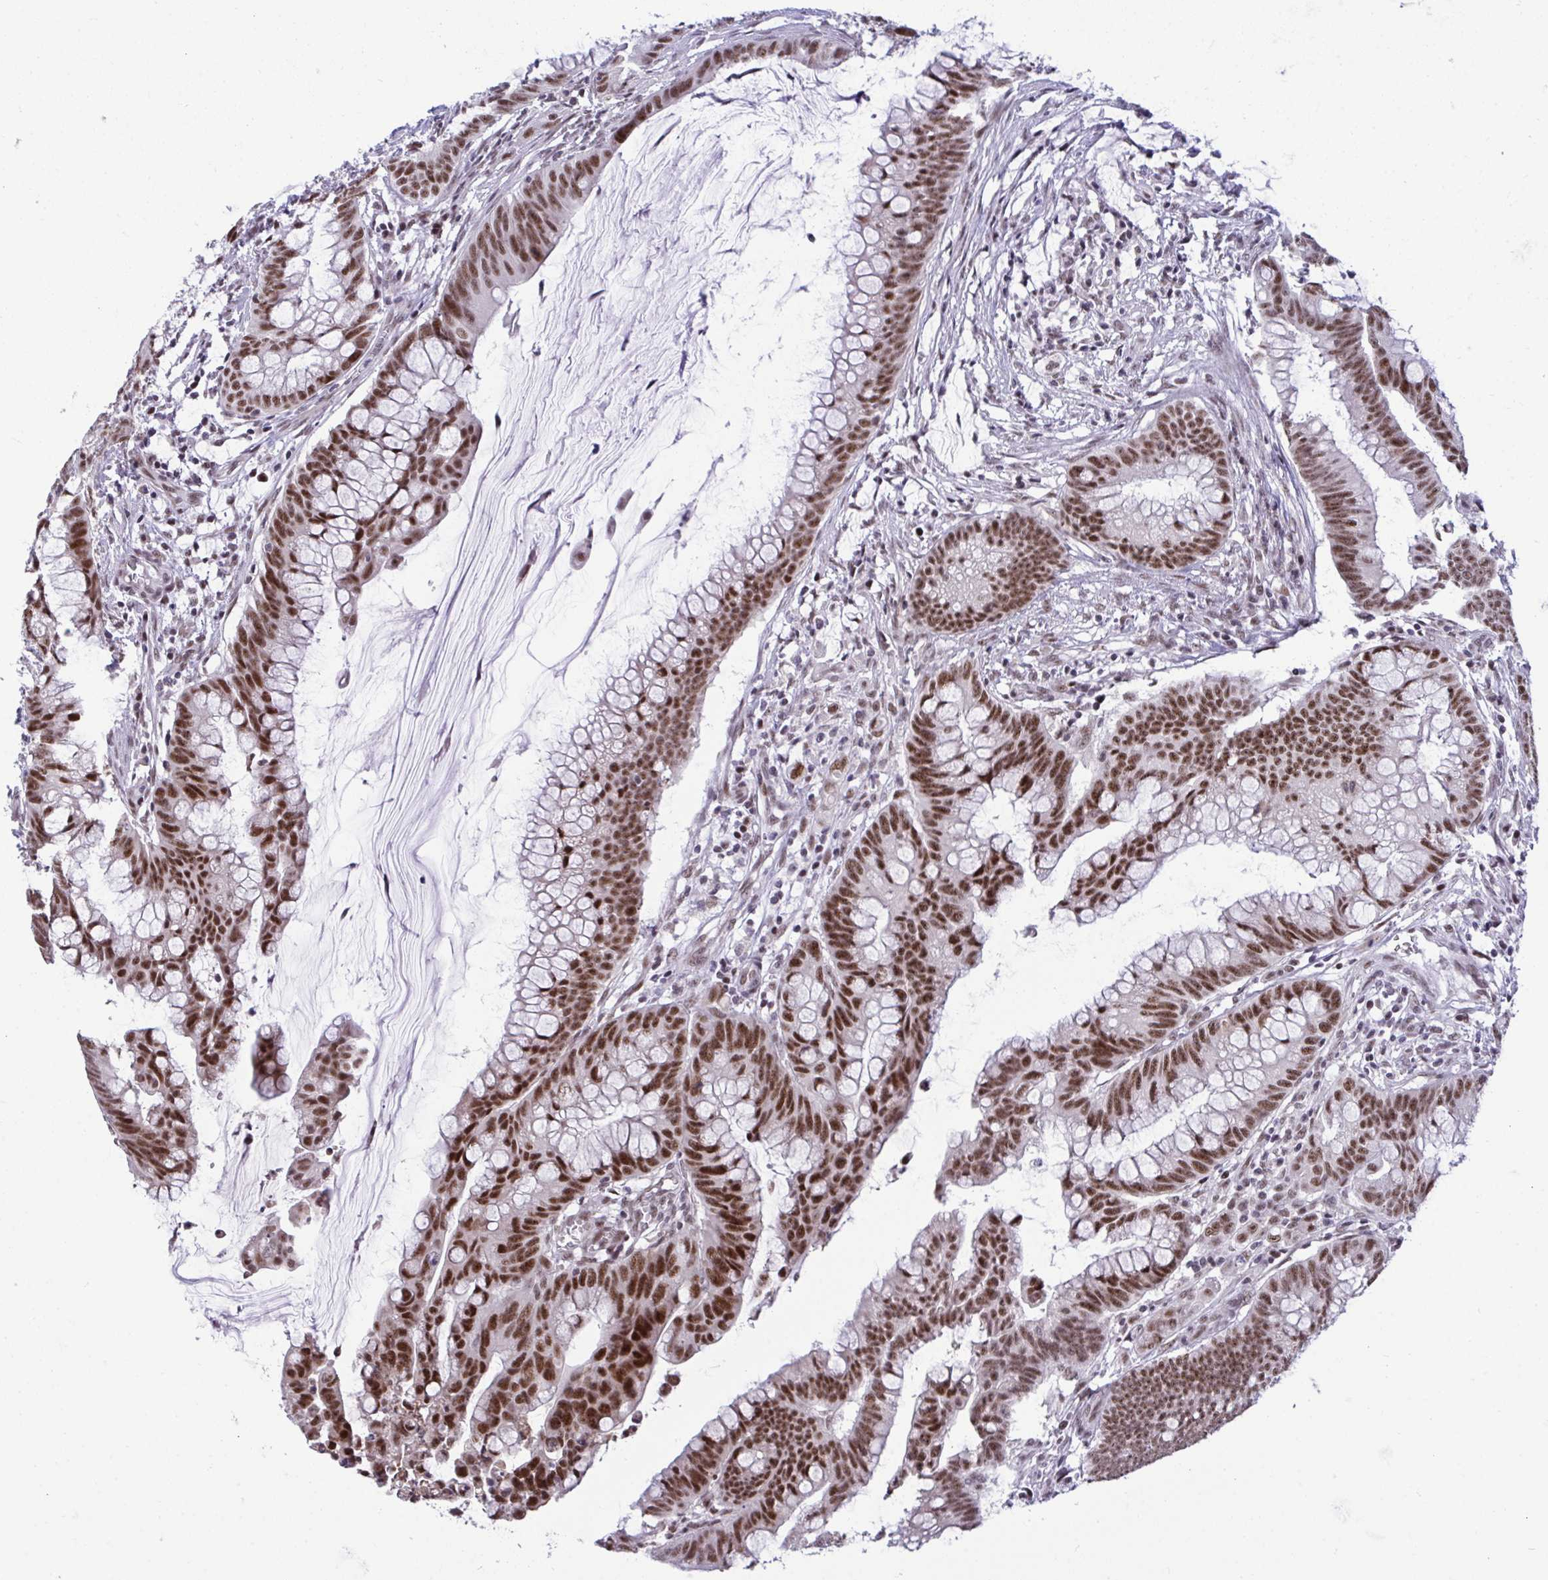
{"staining": {"intensity": "moderate", "quantity": ">75%", "location": "nuclear"}, "tissue": "colorectal cancer", "cell_type": "Tumor cells", "image_type": "cancer", "snomed": [{"axis": "morphology", "description": "Adenocarcinoma, NOS"}, {"axis": "topography", "description": "Colon"}], "caption": "An immunohistochemistry (IHC) micrograph of neoplastic tissue is shown. Protein staining in brown highlights moderate nuclear positivity in colorectal adenocarcinoma within tumor cells.", "gene": "WBP11", "patient": {"sex": "male", "age": 62}}